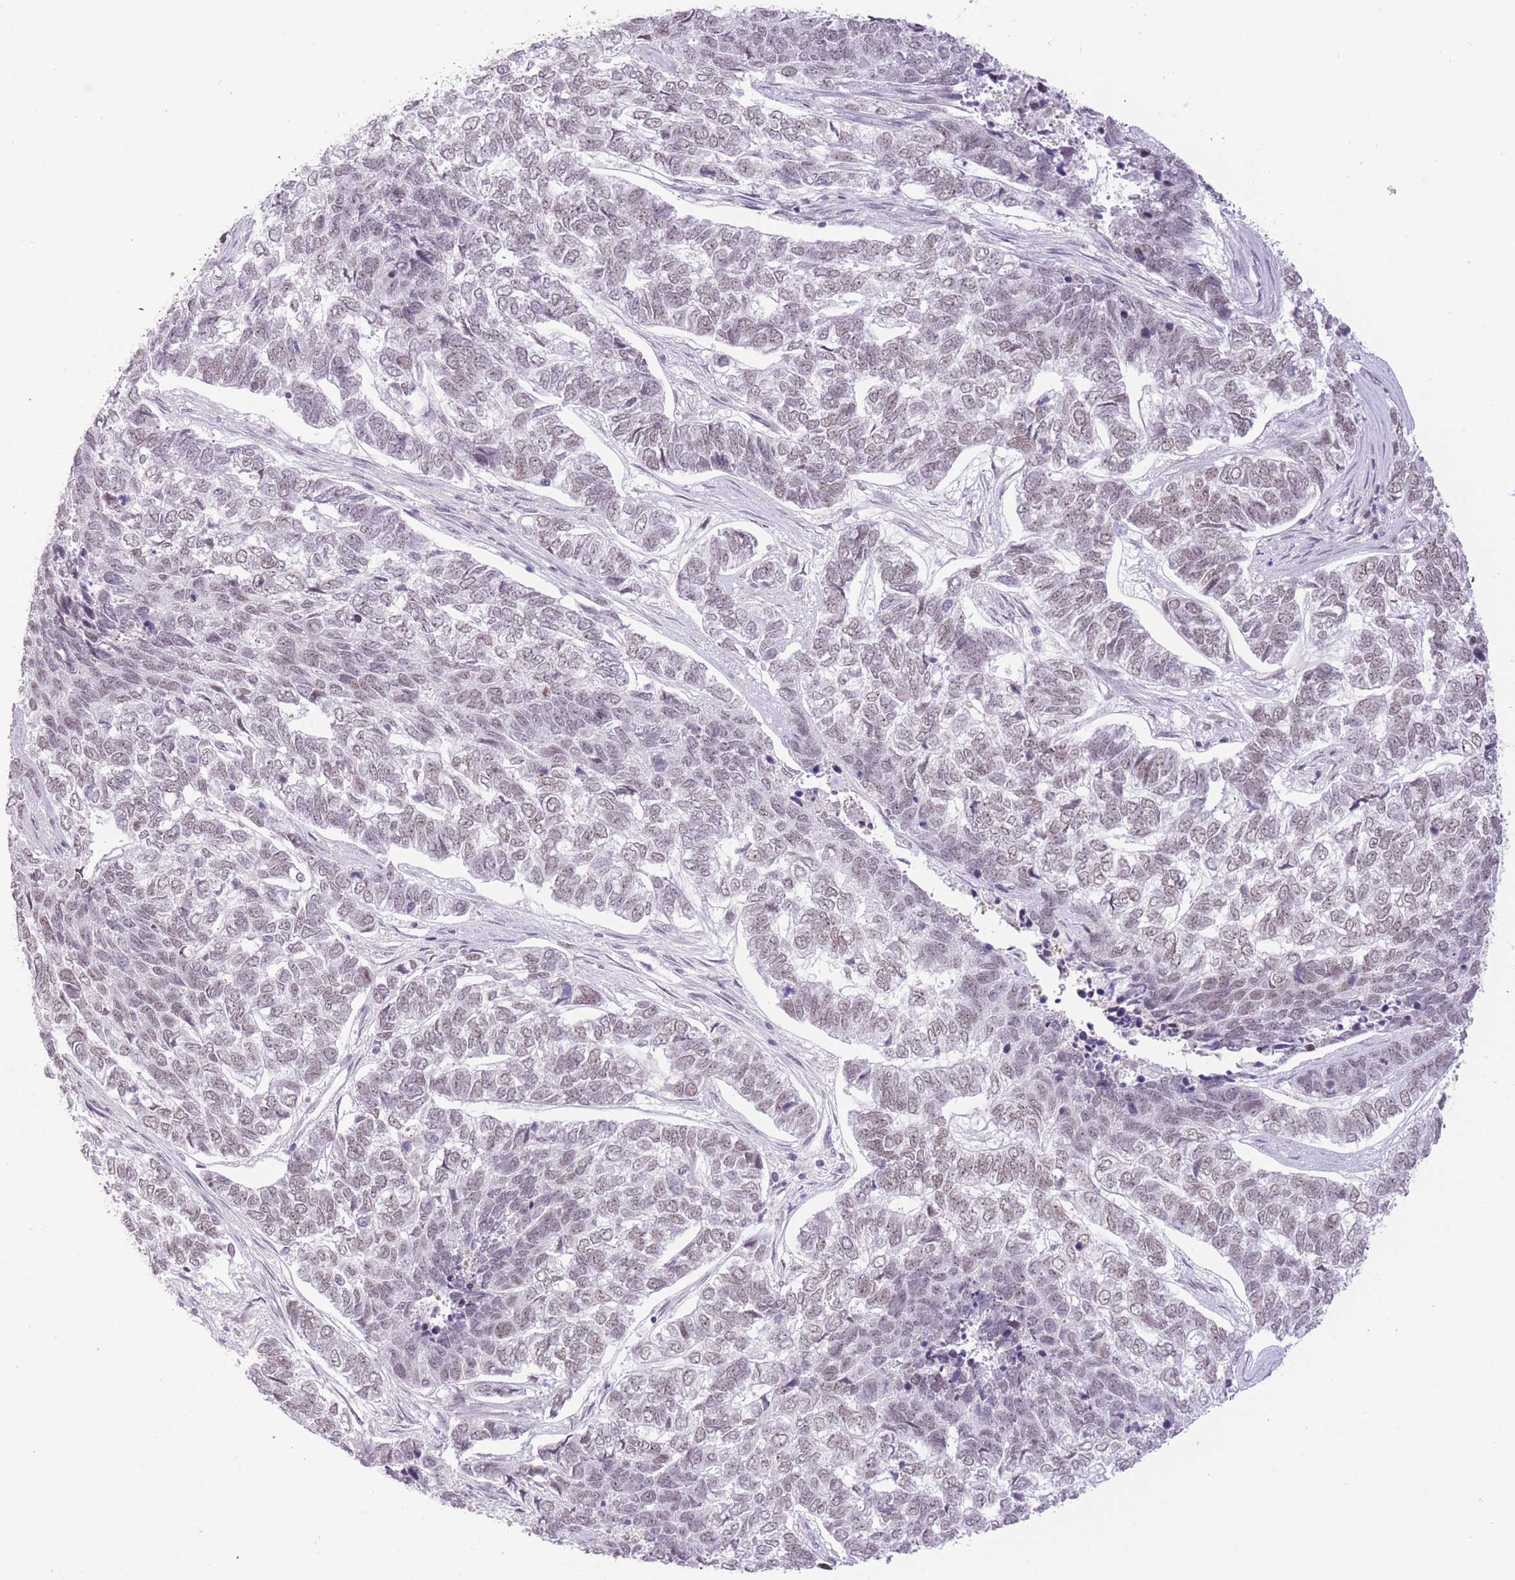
{"staining": {"intensity": "moderate", "quantity": "25%-75%", "location": "nuclear"}, "tissue": "skin cancer", "cell_type": "Tumor cells", "image_type": "cancer", "snomed": [{"axis": "morphology", "description": "Basal cell carcinoma"}, {"axis": "topography", "description": "Skin"}], "caption": "Basal cell carcinoma (skin) stained with DAB IHC displays medium levels of moderate nuclear expression in about 25%-75% of tumor cells.", "gene": "ZBED5", "patient": {"sex": "female", "age": 65}}